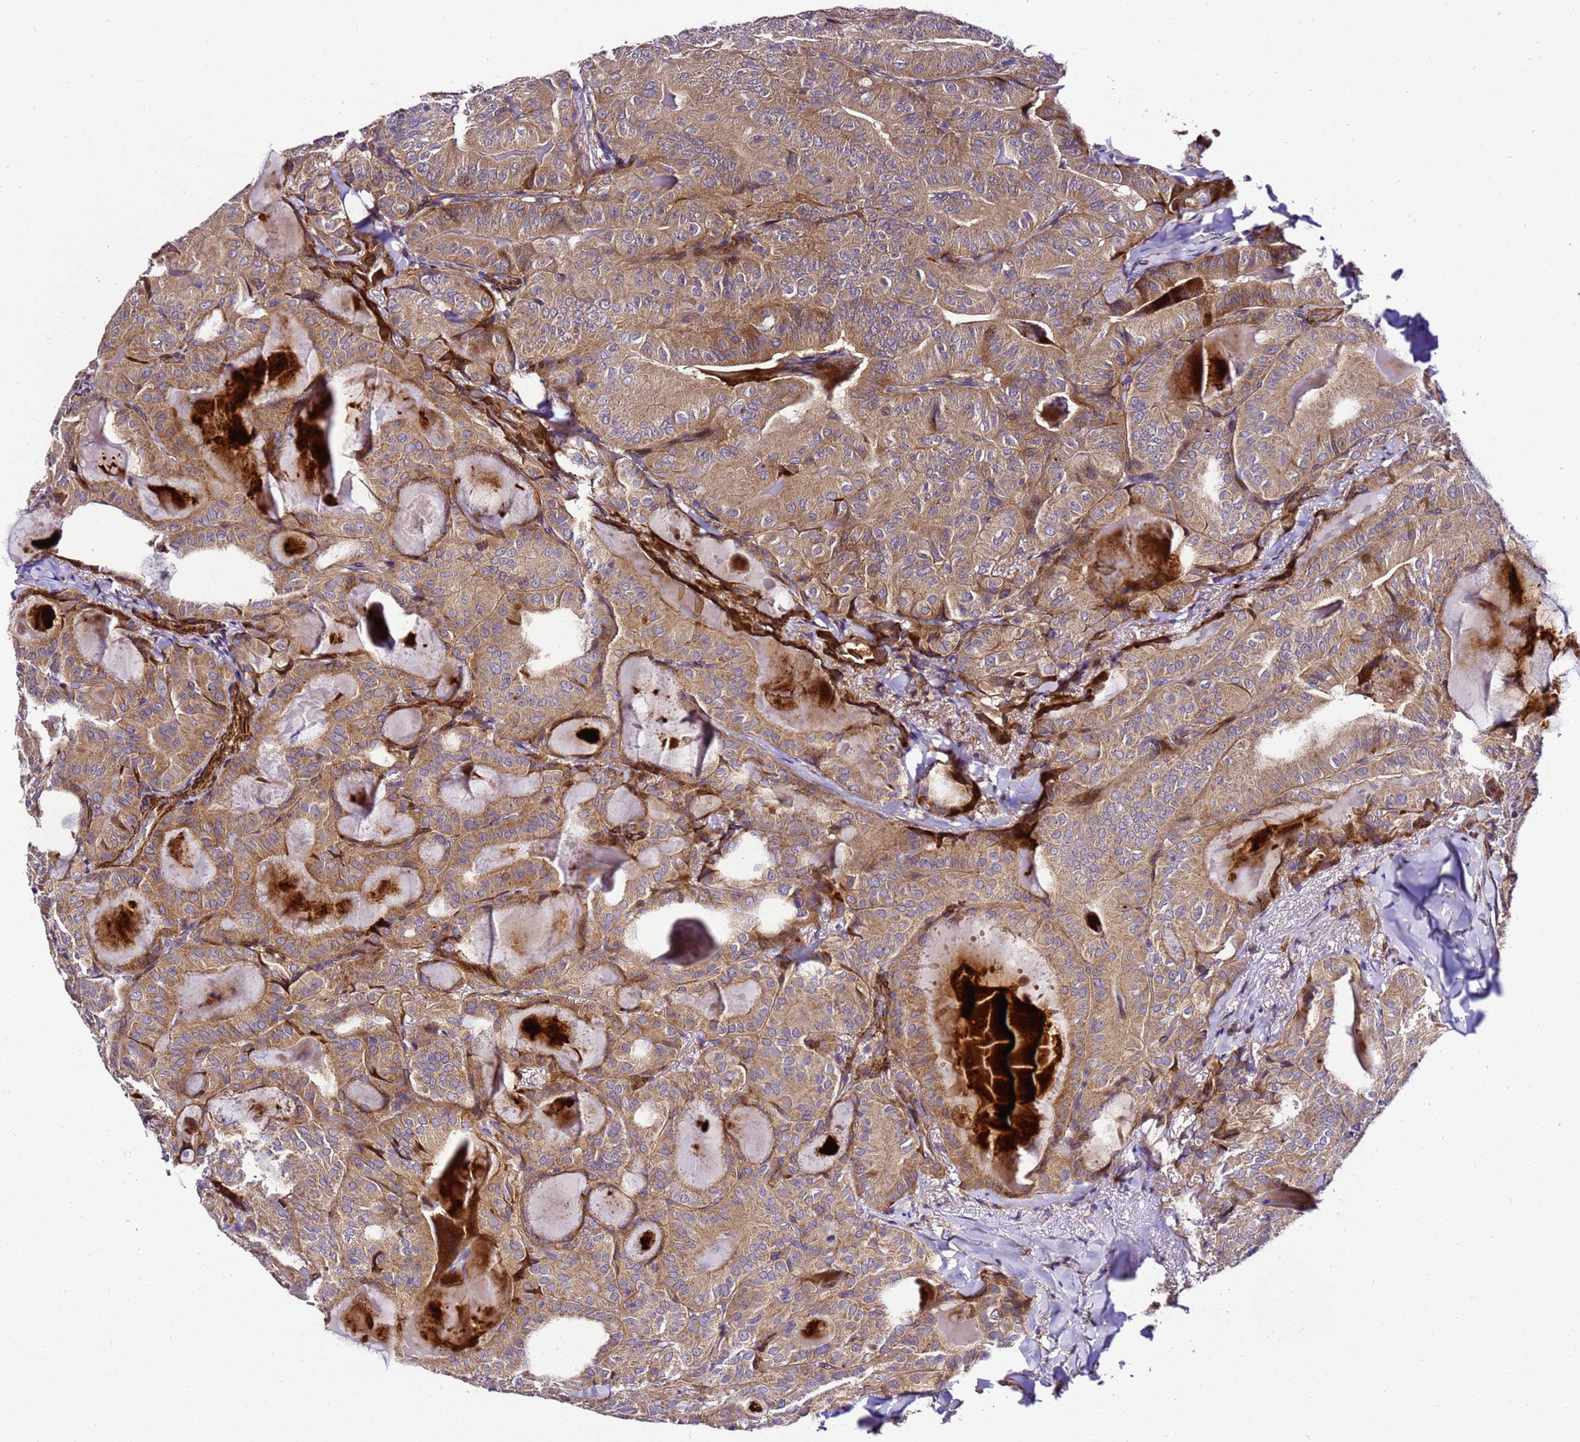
{"staining": {"intensity": "moderate", "quantity": ">75%", "location": "cytoplasmic/membranous"}, "tissue": "thyroid cancer", "cell_type": "Tumor cells", "image_type": "cancer", "snomed": [{"axis": "morphology", "description": "Papillary adenocarcinoma, NOS"}, {"axis": "topography", "description": "Thyroid gland"}], "caption": "Immunohistochemical staining of human thyroid cancer (papillary adenocarcinoma) reveals medium levels of moderate cytoplasmic/membranous protein expression in about >75% of tumor cells. (IHC, brightfield microscopy, high magnification).", "gene": "ZNF417", "patient": {"sex": "female", "age": 68}}